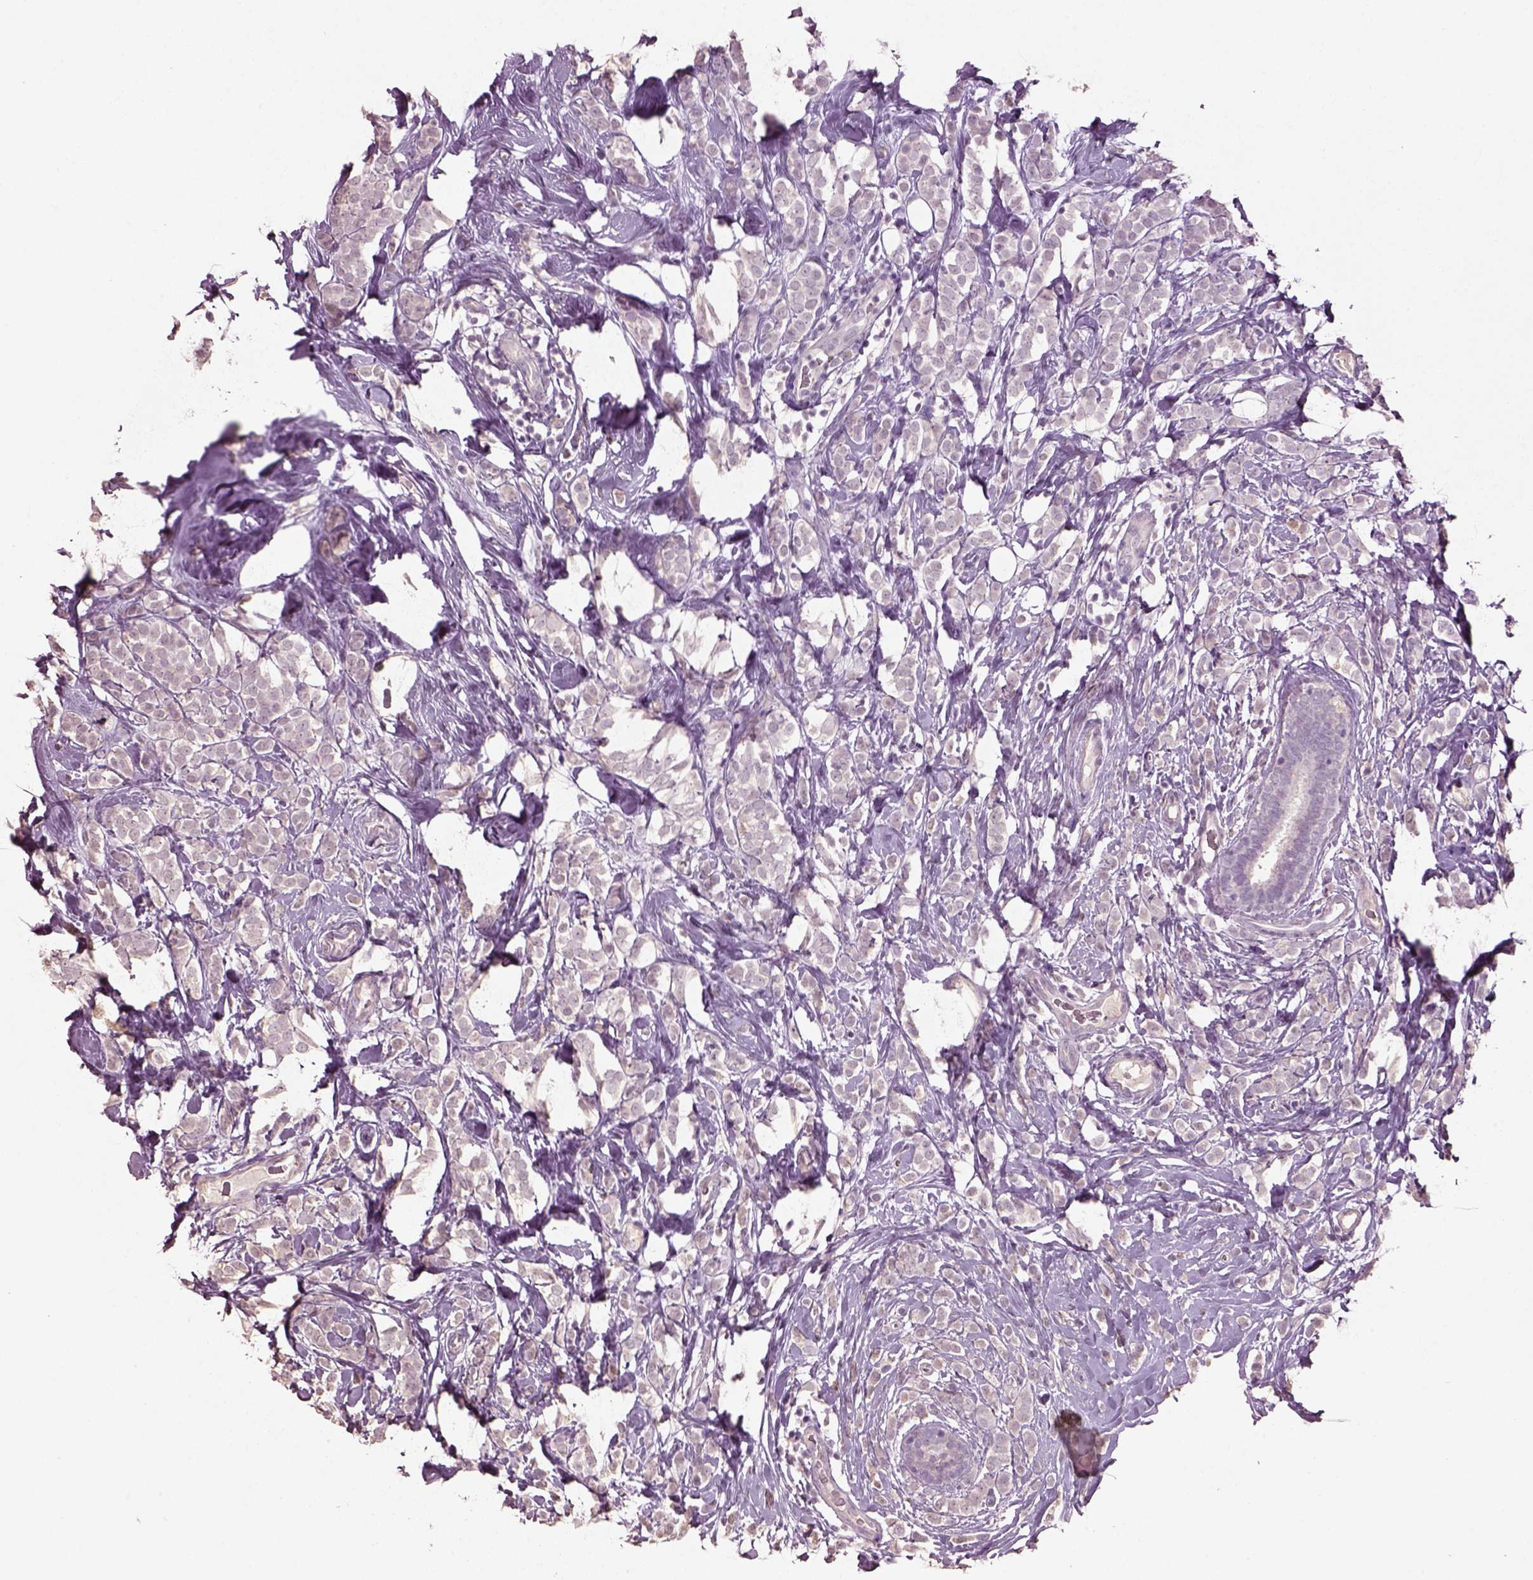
{"staining": {"intensity": "negative", "quantity": "none", "location": "none"}, "tissue": "breast cancer", "cell_type": "Tumor cells", "image_type": "cancer", "snomed": [{"axis": "morphology", "description": "Lobular carcinoma"}, {"axis": "topography", "description": "Breast"}], "caption": "Breast lobular carcinoma was stained to show a protein in brown. There is no significant staining in tumor cells.", "gene": "KCNIP3", "patient": {"sex": "female", "age": 49}}